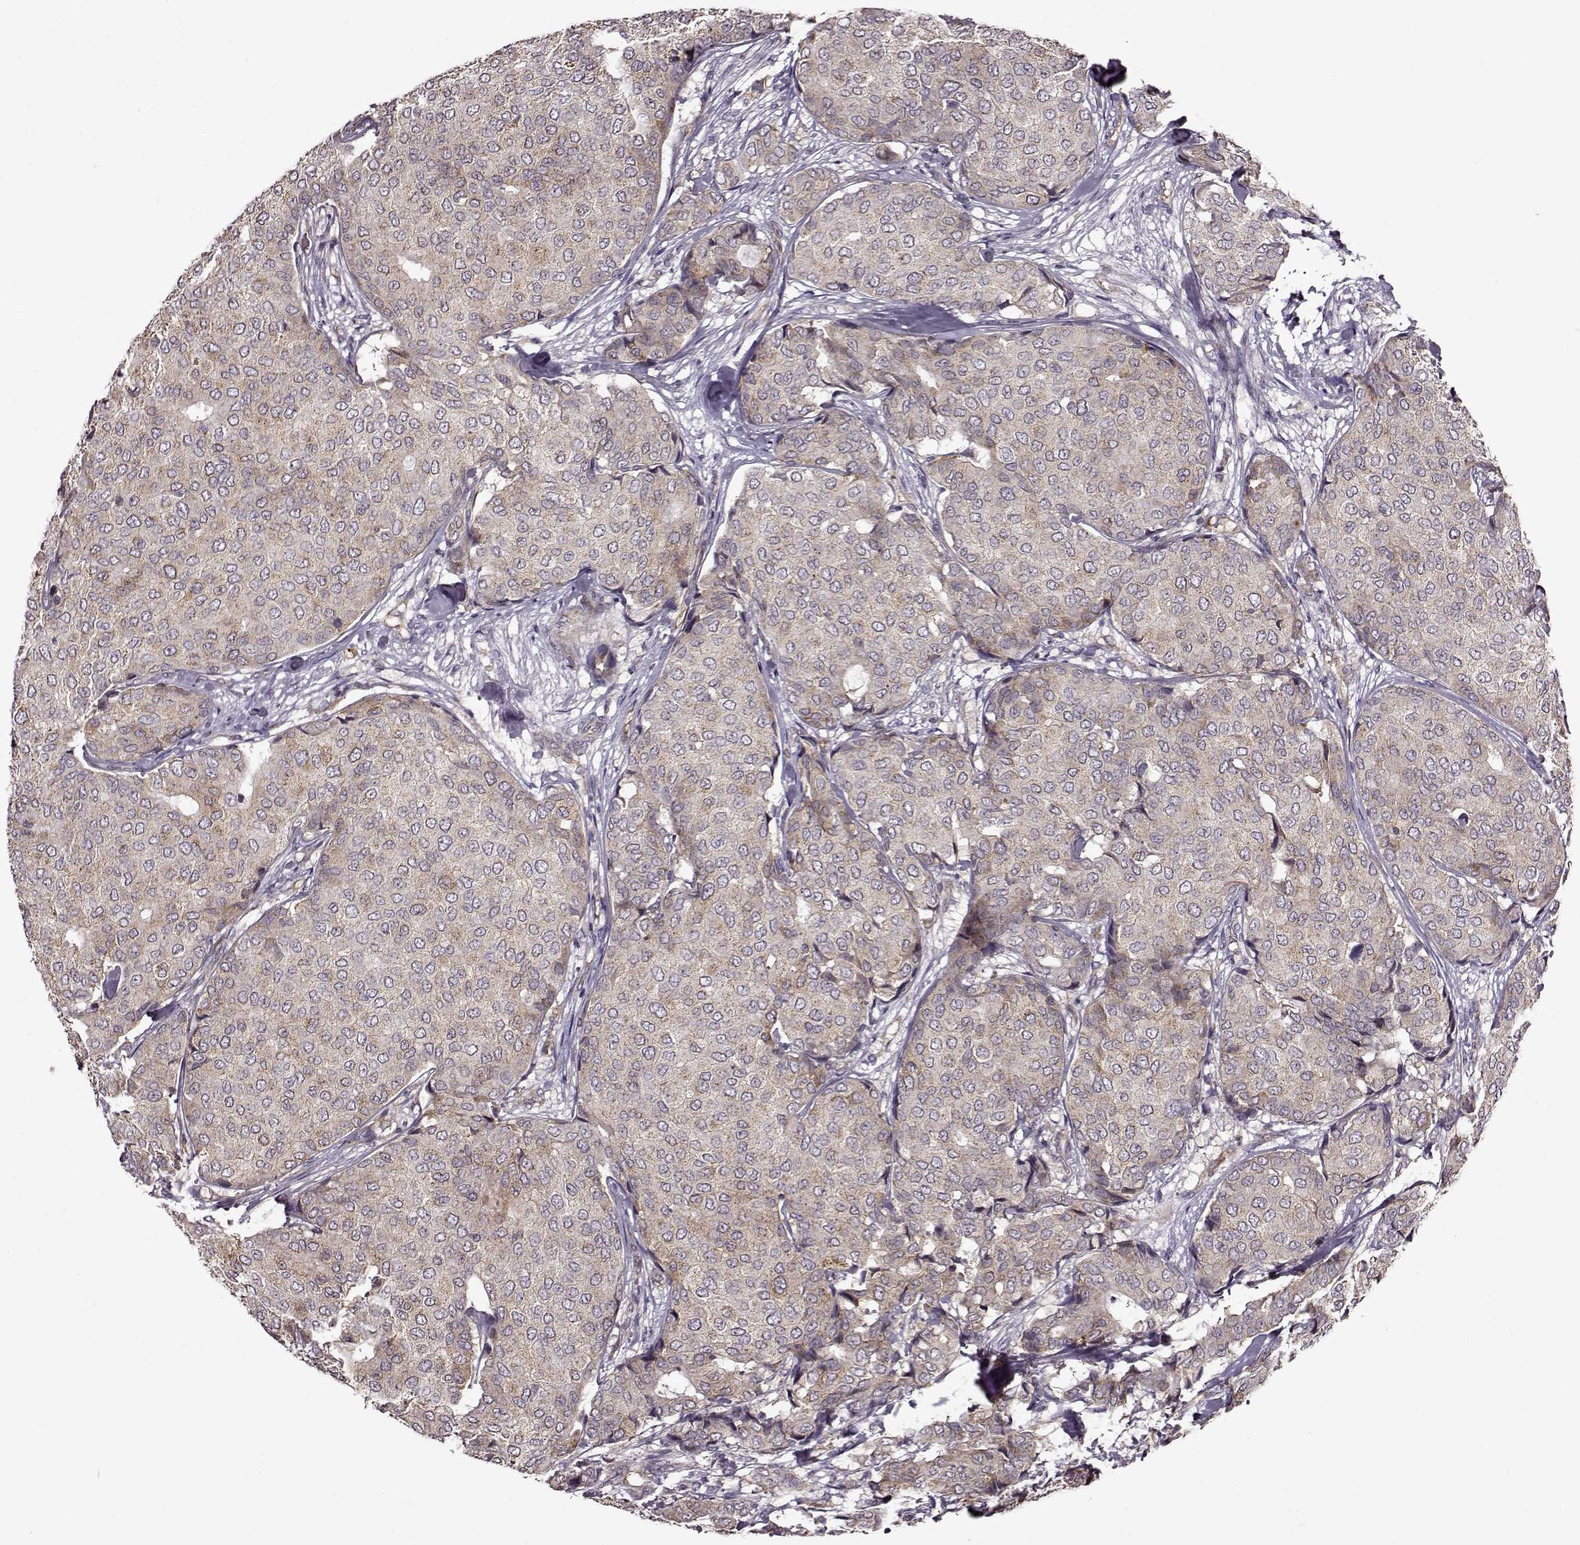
{"staining": {"intensity": "weak", "quantity": ">75%", "location": "cytoplasmic/membranous"}, "tissue": "breast cancer", "cell_type": "Tumor cells", "image_type": "cancer", "snomed": [{"axis": "morphology", "description": "Duct carcinoma"}, {"axis": "topography", "description": "Breast"}], "caption": "Protein expression analysis of human breast cancer reveals weak cytoplasmic/membranous expression in about >75% of tumor cells.", "gene": "MTSS1", "patient": {"sex": "female", "age": 75}}